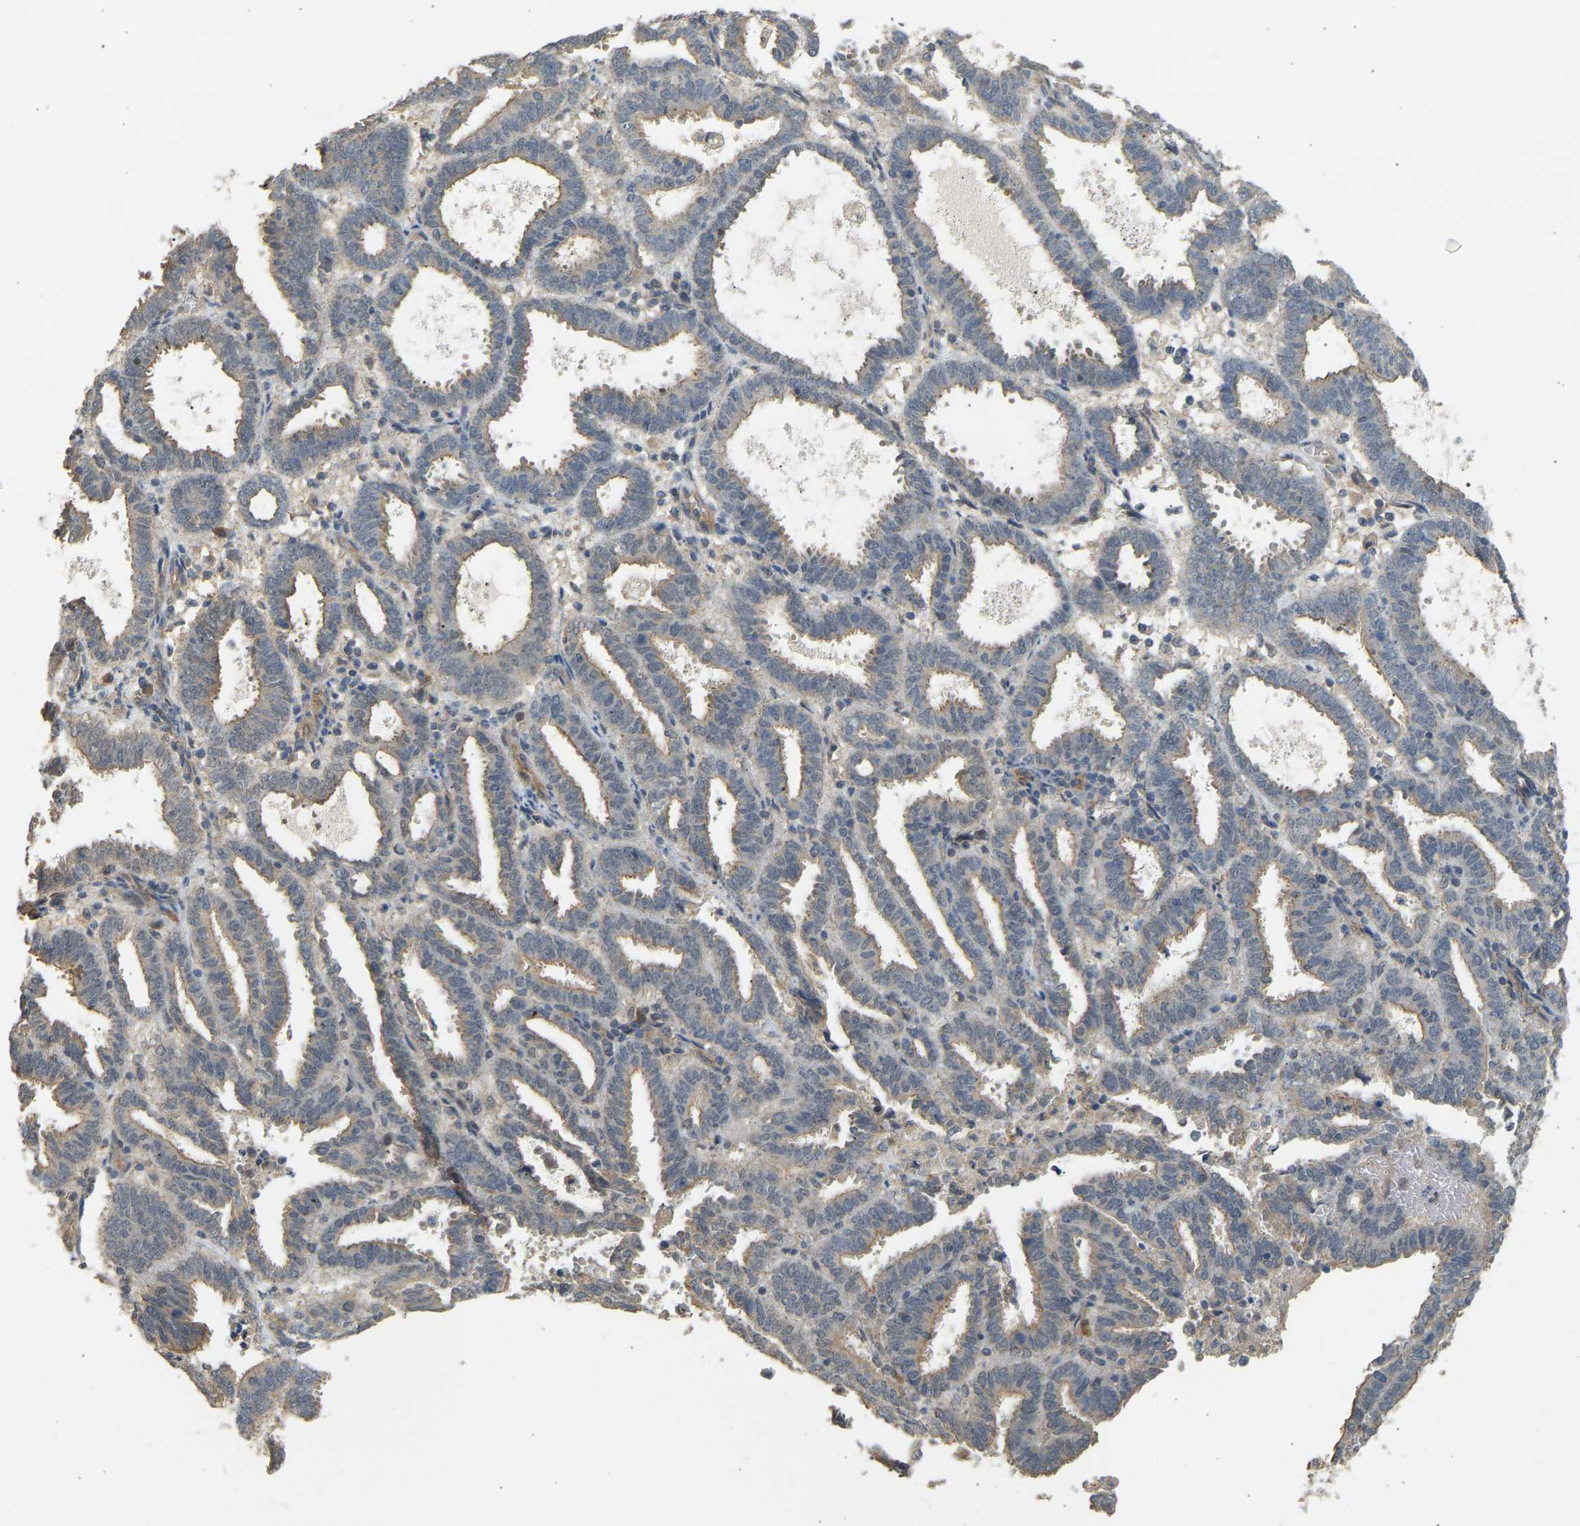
{"staining": {"intensity": "moderate", "quantity": "<25%", "location": "cytoplasmic/membranous"}, "tissue": "endometrial cancer", "cell_type": "Tumor cells", "image_type": "cancer", "snomed": [{"axis": "morphology", "description": "Adenocarcinoma, NOS"}, {"axis": "topography", "description": "Uterus"}], "caption": "Immunohistochemistry (IHC) (DAB) staining of human endometrial cancer reveals moderate cytoplasmic/membranous protein staining in approximately <25% of tumor cells.", "gene": "RGL1", "patient": {"sex": "female", "age": 83}}